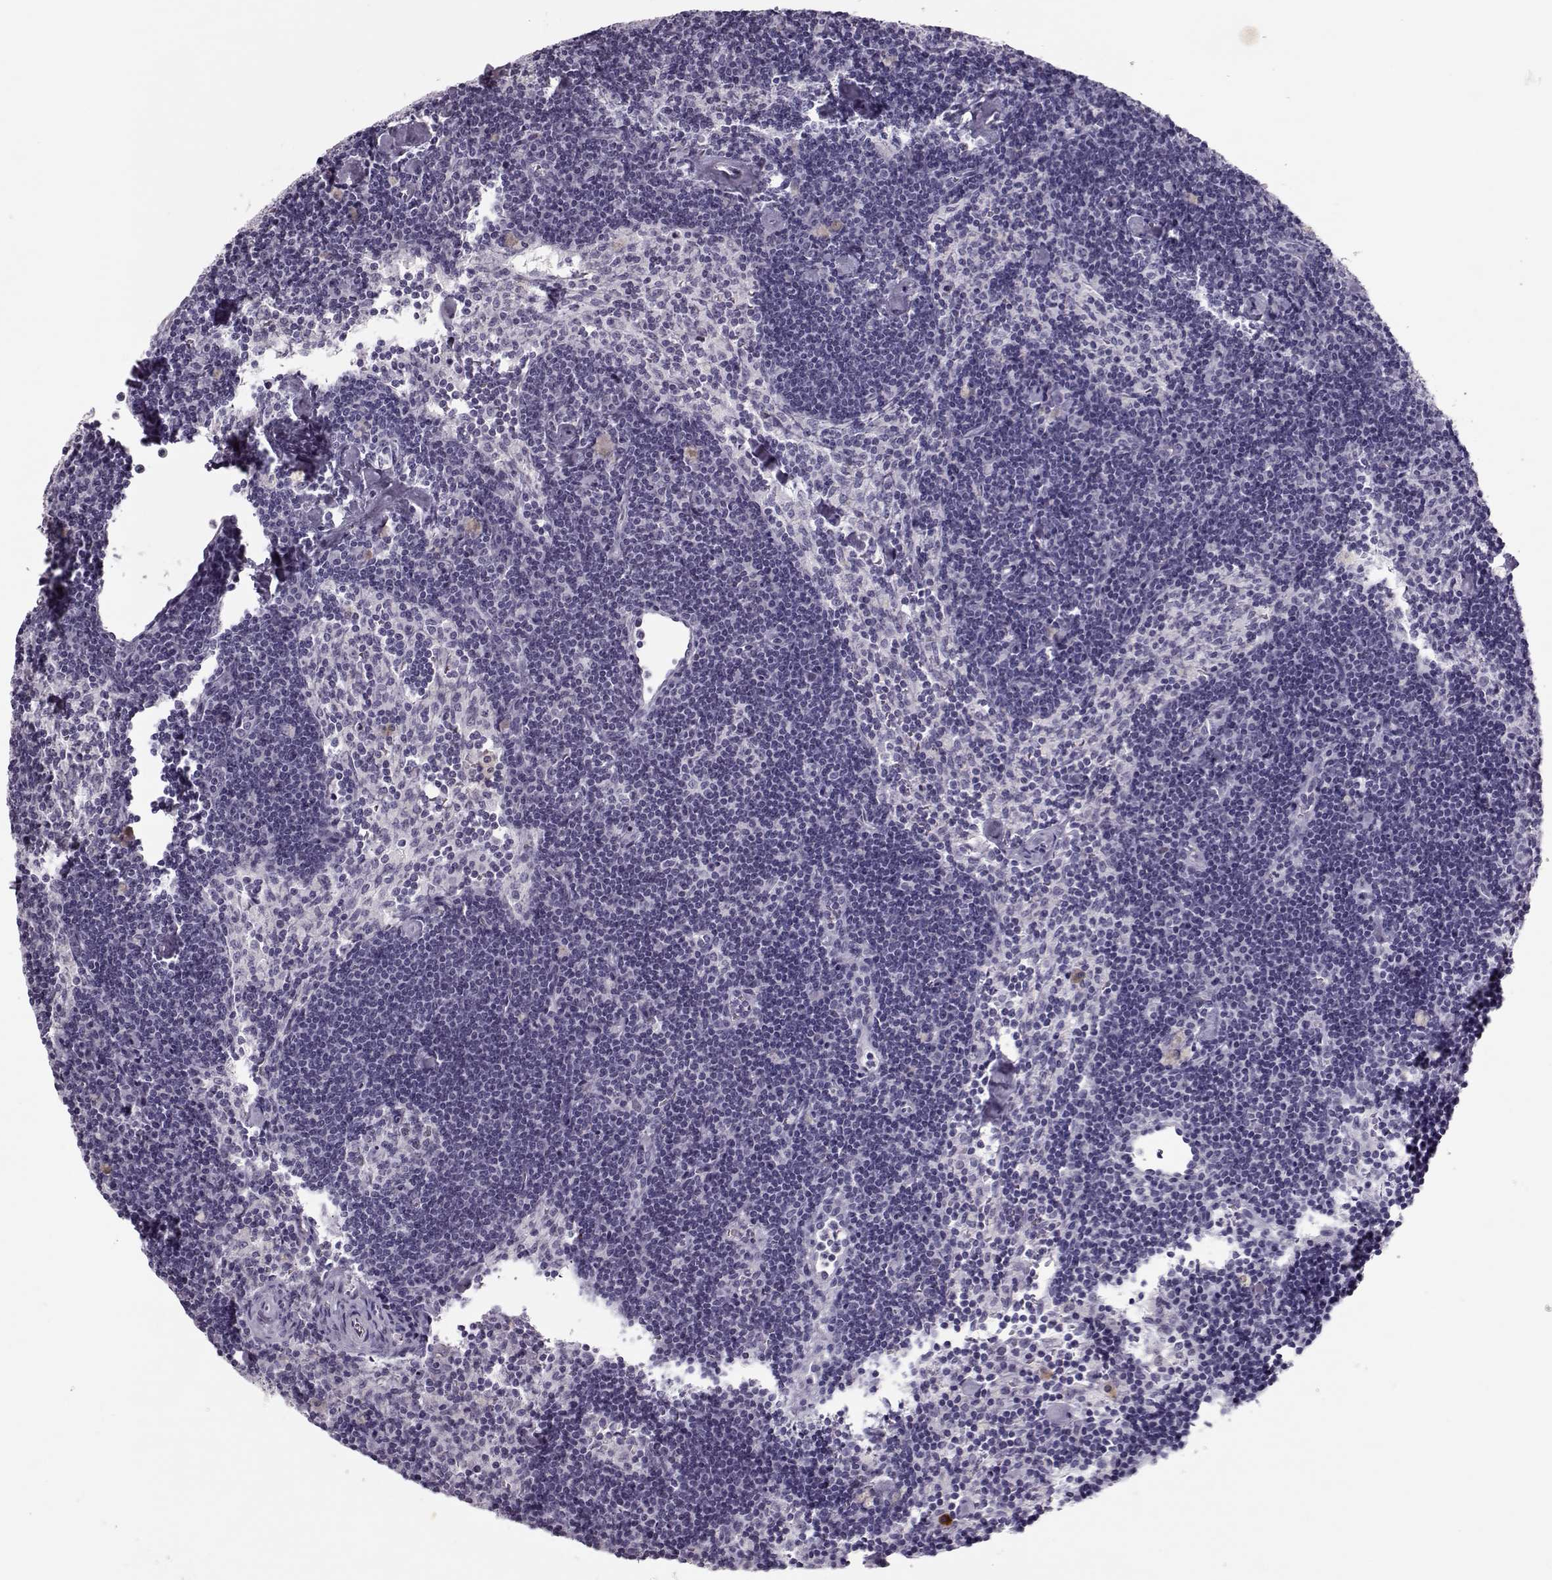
{"staining": {"intensity": "weak", "quantity": "<25%", "location": "nuclear"}, "tissue": "lymph node", "cell_type": "Germinal center cells", "image_type": "normal", "snomed": [{"axis": "morphology", "description": "Normal tissue, NOS"}, {"axis": "topography", "description": "Lymph node"}], "caption": "Photomicrograph shows no significant protein expression in germinal center cells of unremarkable lymph node. Brightfield microscopy of immunohistochemistry stained with DAB (brown) and hematoxylin (blue), captured at high magnification.", "gene": "SGO1", "patient": {"sex": "female", "age": 42}}